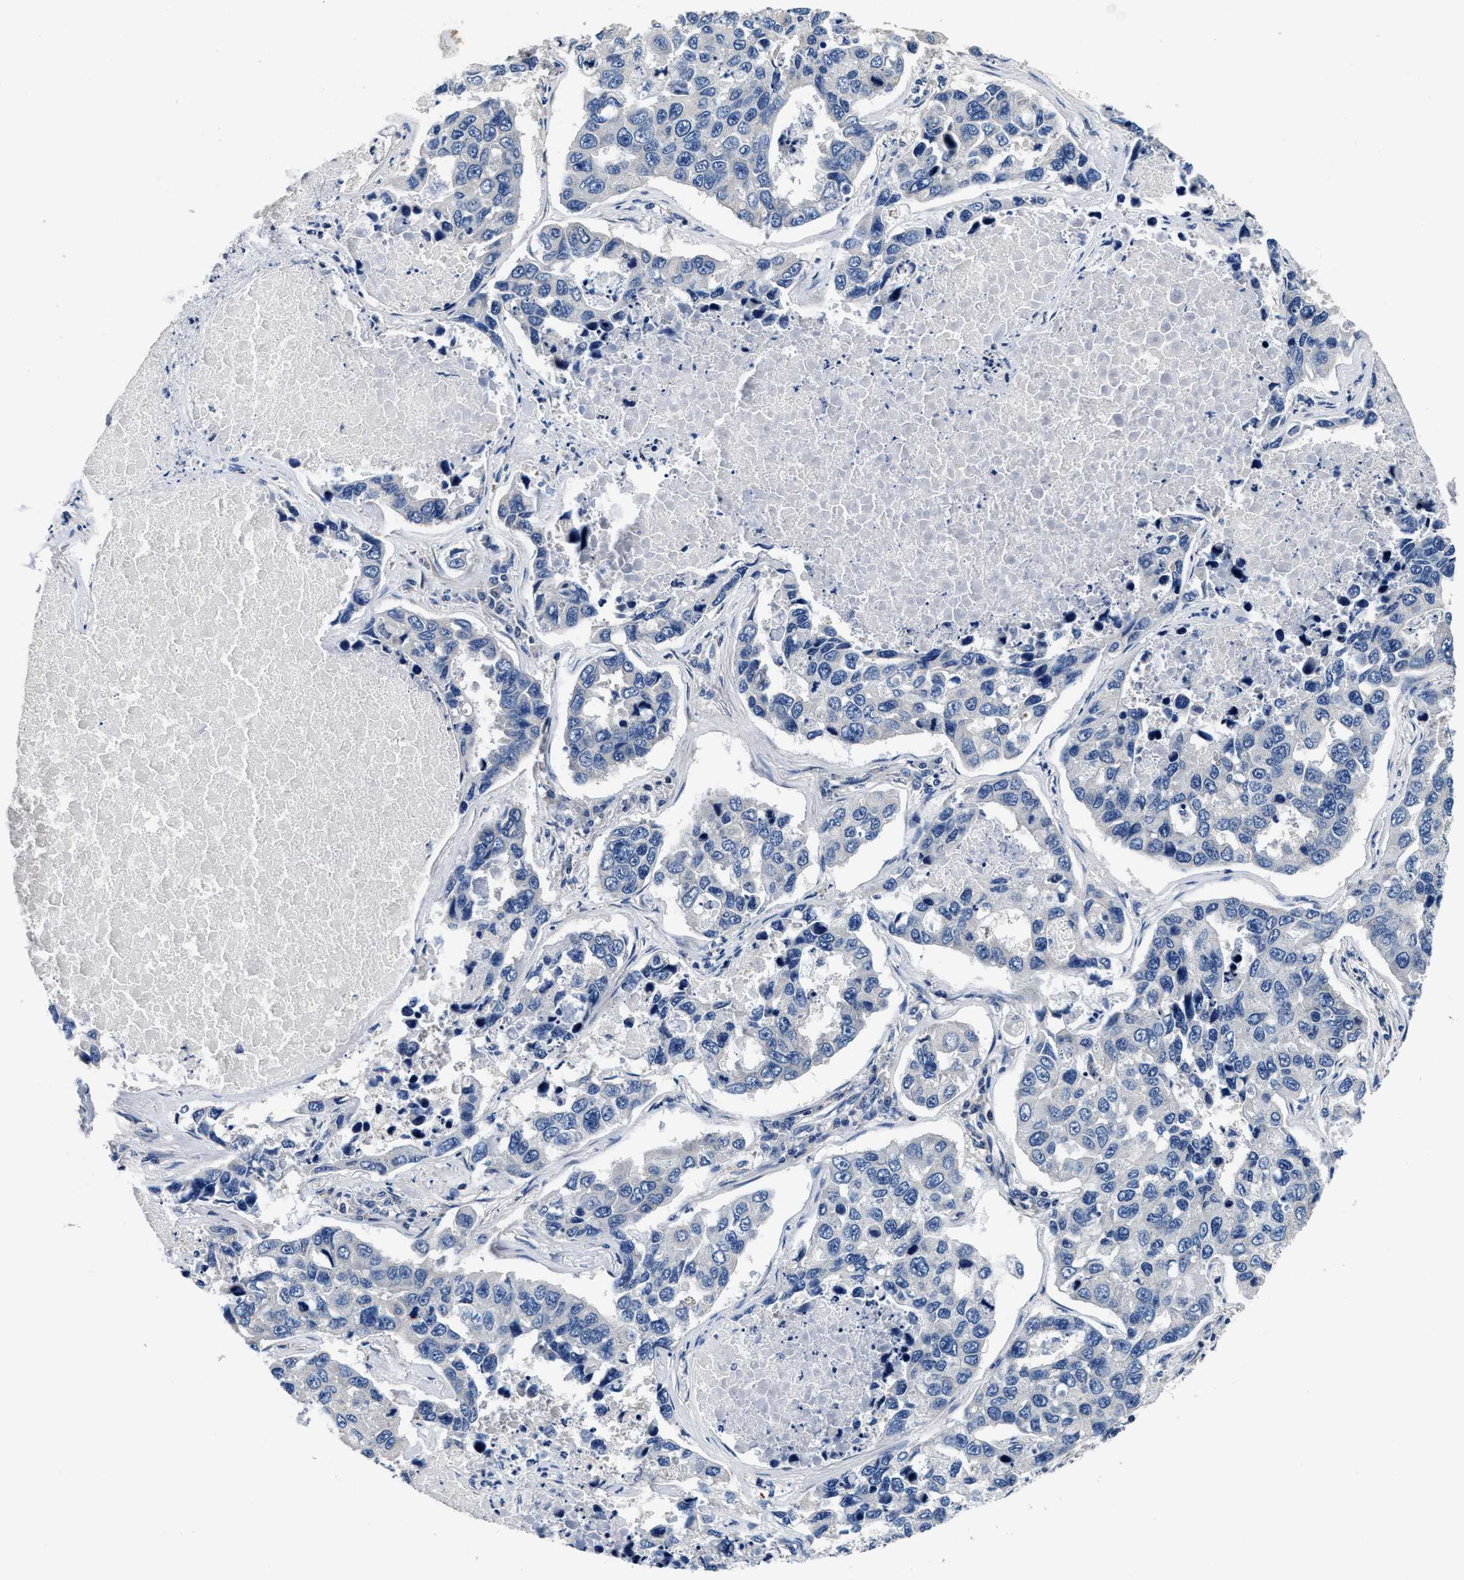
{"staining": {"intensity": "negative", "quantity": "none", "location": "none"}, "tissue": "lung cancer", "cell_type": "Tumor cells", "image_type": "cancer", "snomed": [{"axis": "morphology", "description": "Adenocarcinoma, NOS"}, {"axis": "topography", "description": "Lung"}], "caption": "Photomicrograph shows no protein expression in tumor cells of lung adenocarcinoma tissue. (DAB (3,3'-diaminobenzidine) immunohistochemistry, high magnification).", "gene": "ANKIB1", "patient": {"sex": "male", "age": 64}}